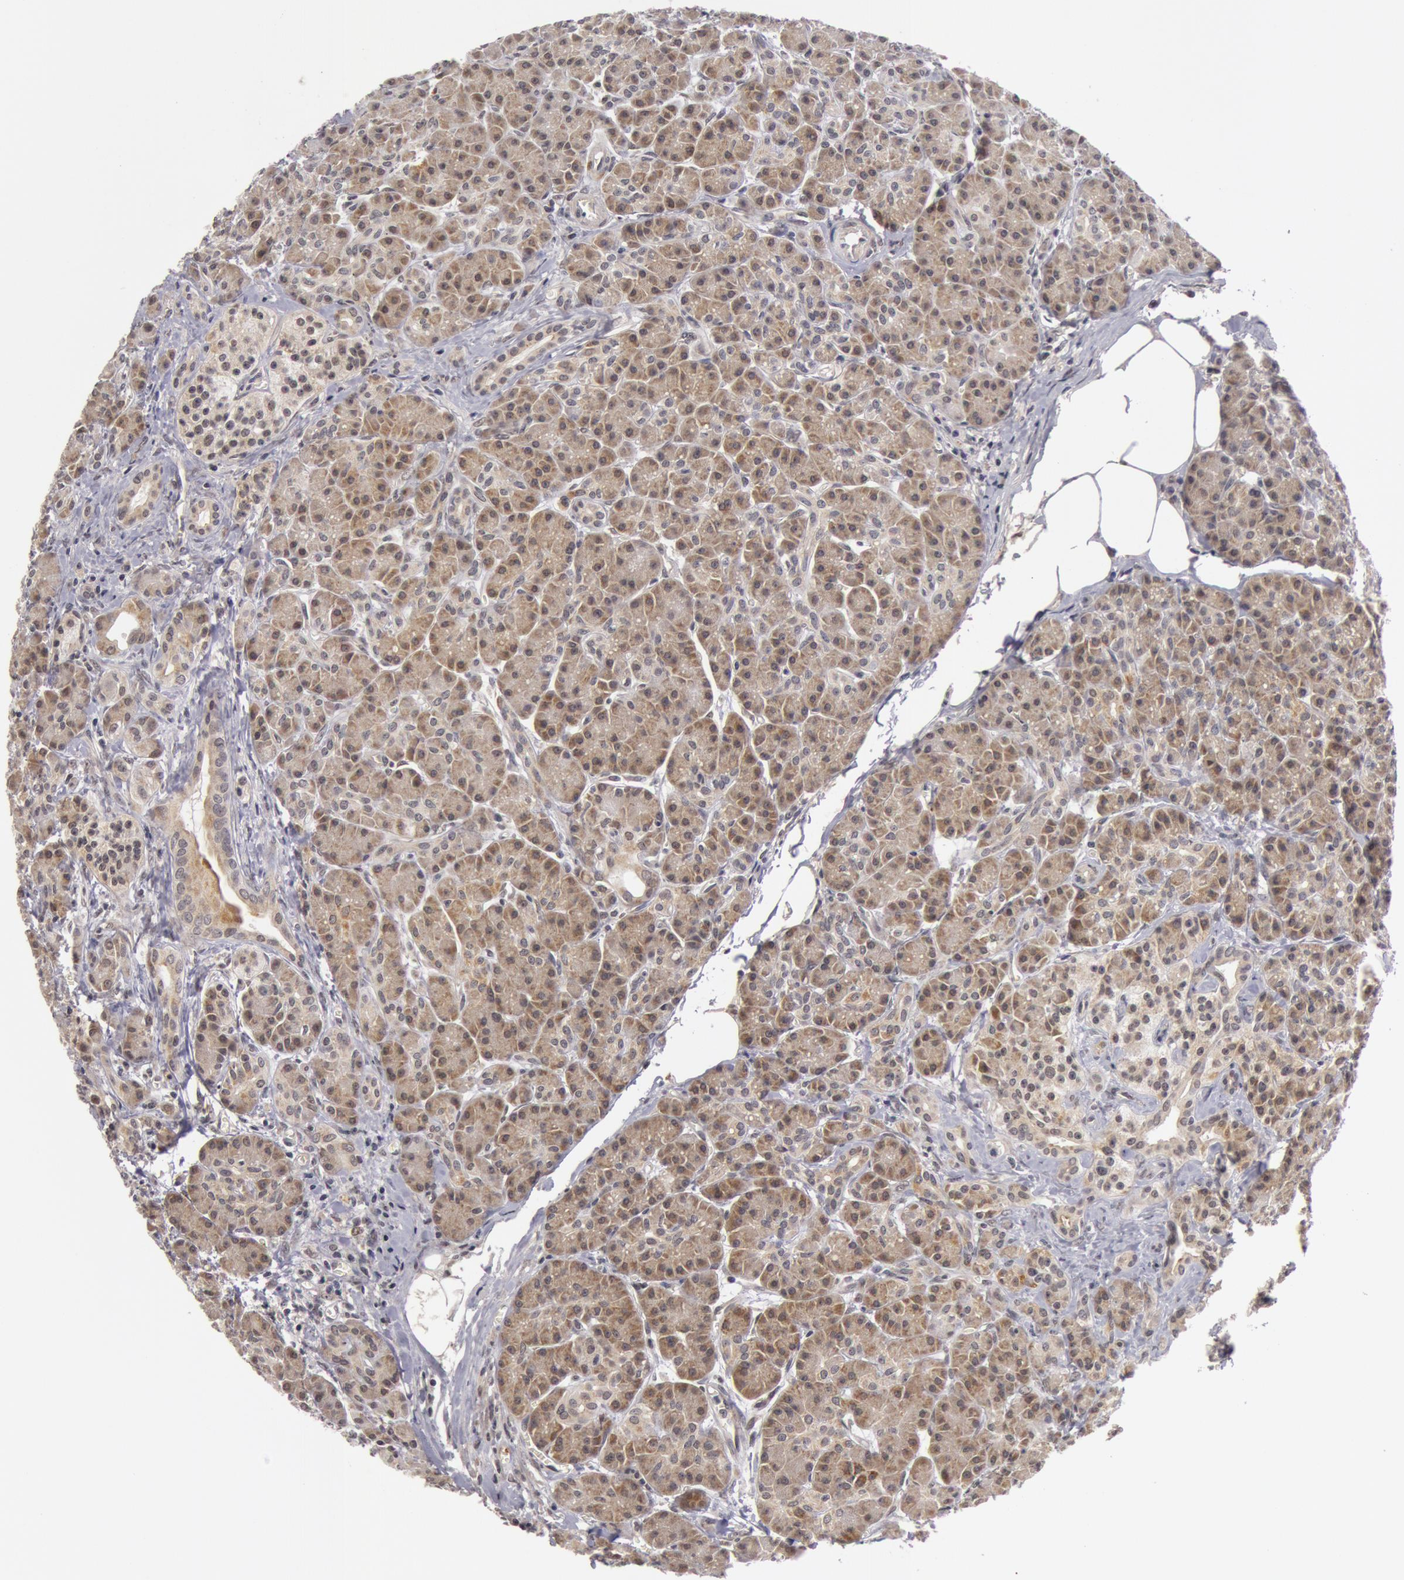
{"staining": {"intensity": "moderate", "quantity": ">75%", "location": "cytoplasmic/membranous"}, "tissue": "pancreas", "cell_type": "Exocrine glandular cells", "image_type": "normal", "snomed": [{"axis": "morphology", "description": "Normal tissue, NOS"}, {"axis": "topography", "description": "Pancreas"}], "caption": "Immunohistochemistry staining of benign pancreas, which exhibits medium levels of moderate cytoplasmic/membranous positivity in about >75% of exocrine glandular cells indicating moderate cytoplasmic/membranous protein expression. The staining was performed using DAB (3,3'-diaminobenzidine) (brown) for protein detection and nuclei were counterstained in hematoxylin (blue).", "gene": "SYTL4", "patient": {"sex": "male", "age": 73}}